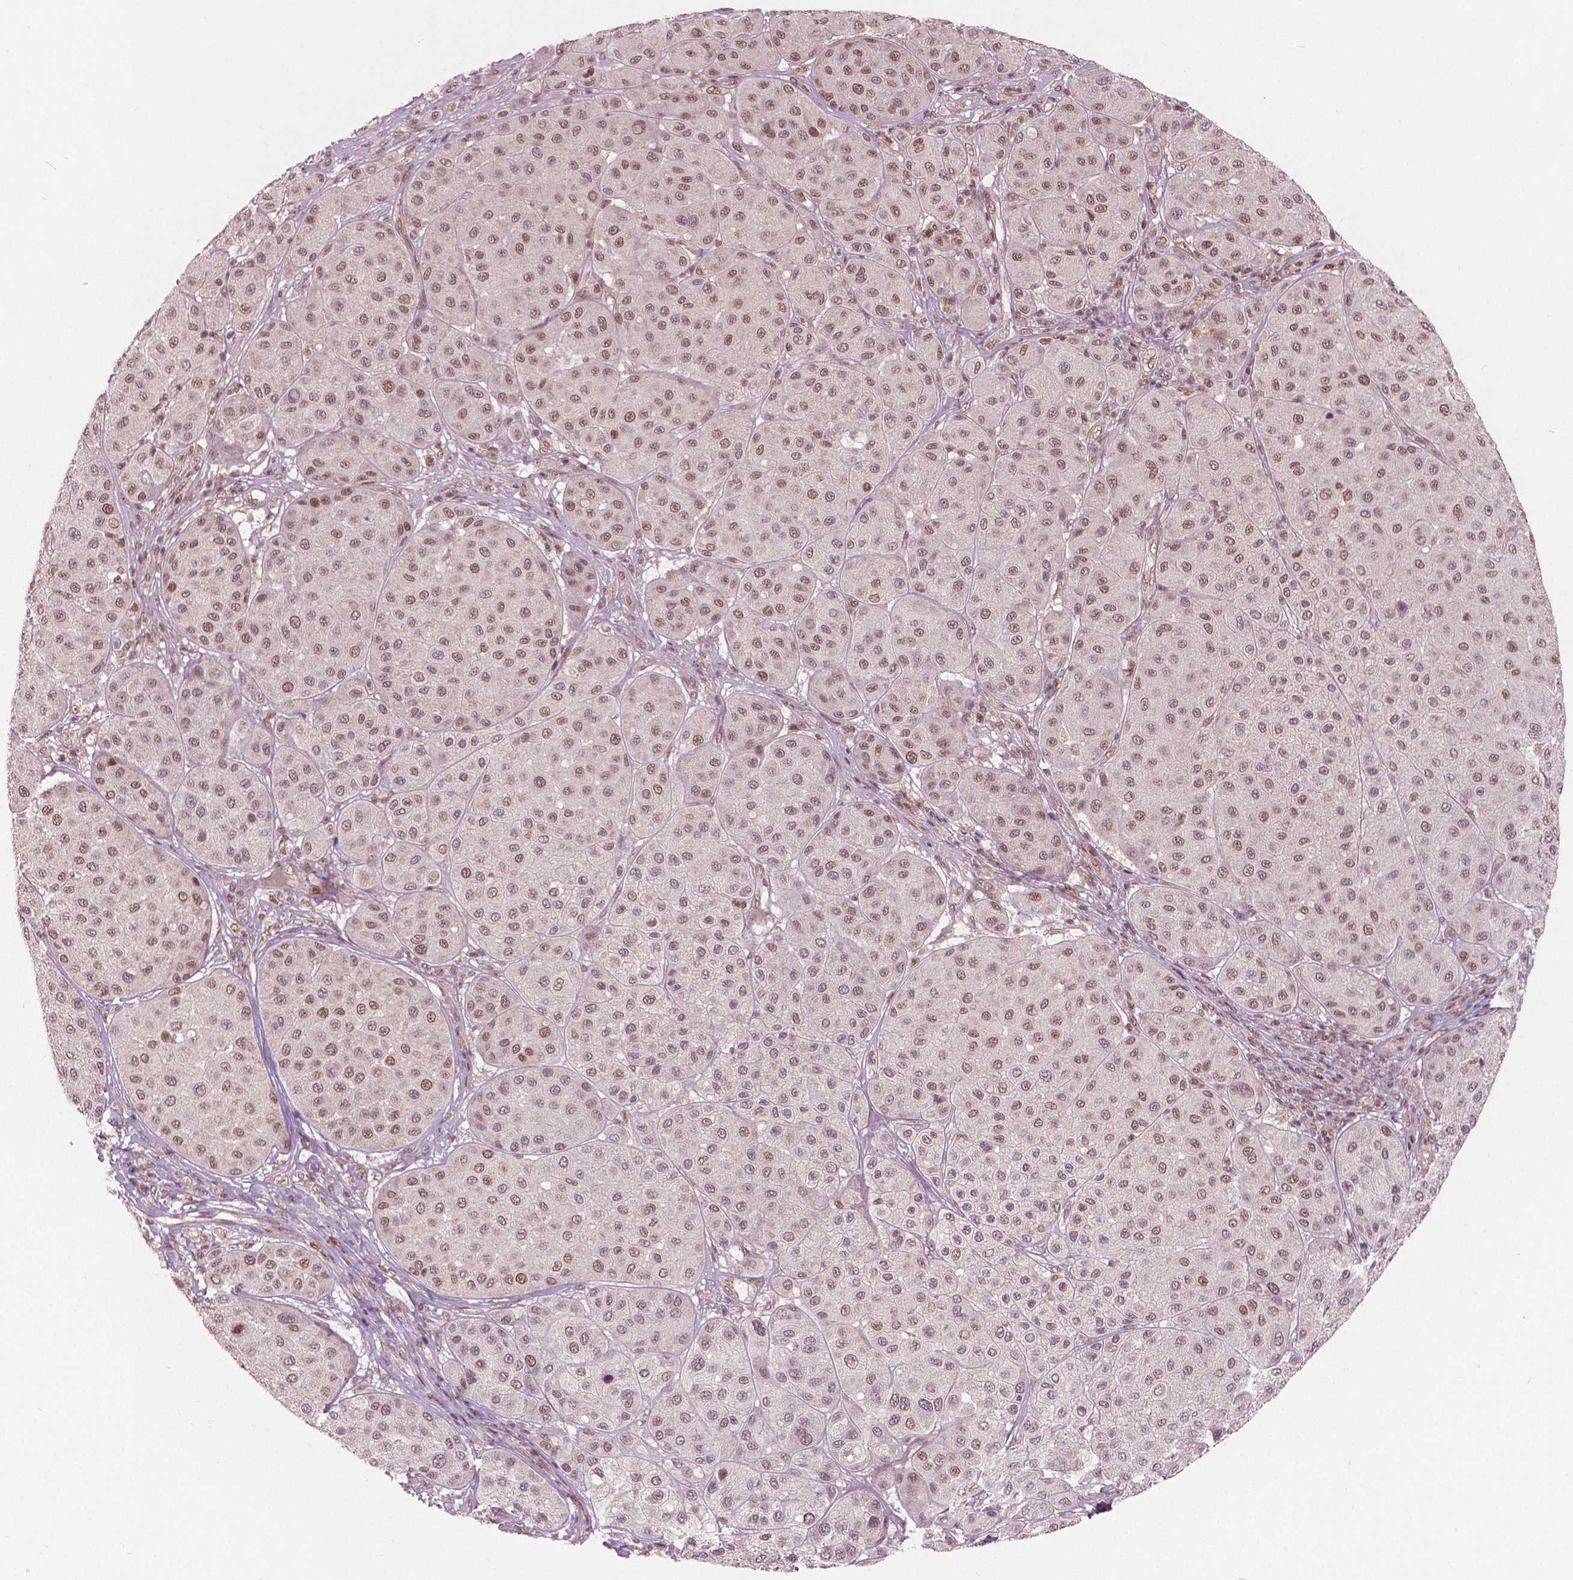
{"staining": {"intensity": "weak", "quantity": ">75%", "location": "nuclear"}, "tissue": "melanoma", "cell_type": "Tumor cells", "image_type": "cancer", "snomed": [{"axis": "morphology", "description": "Malignant melanoma, Metastatic site"}, {"axis": "topography", "description": "Smooth muscle"}], "caption": "Protein staining of malignant melanoma (metastatic site) tissue exhibits weak nuclear expression in approximately >75% of tumor cells. (DAB (3,3'-diaminobenzidine) IHC, brown staining for protein, blue staining for nuclei).", "gene": "NSD2", "patient": {"sex": "male", "age": 41}}